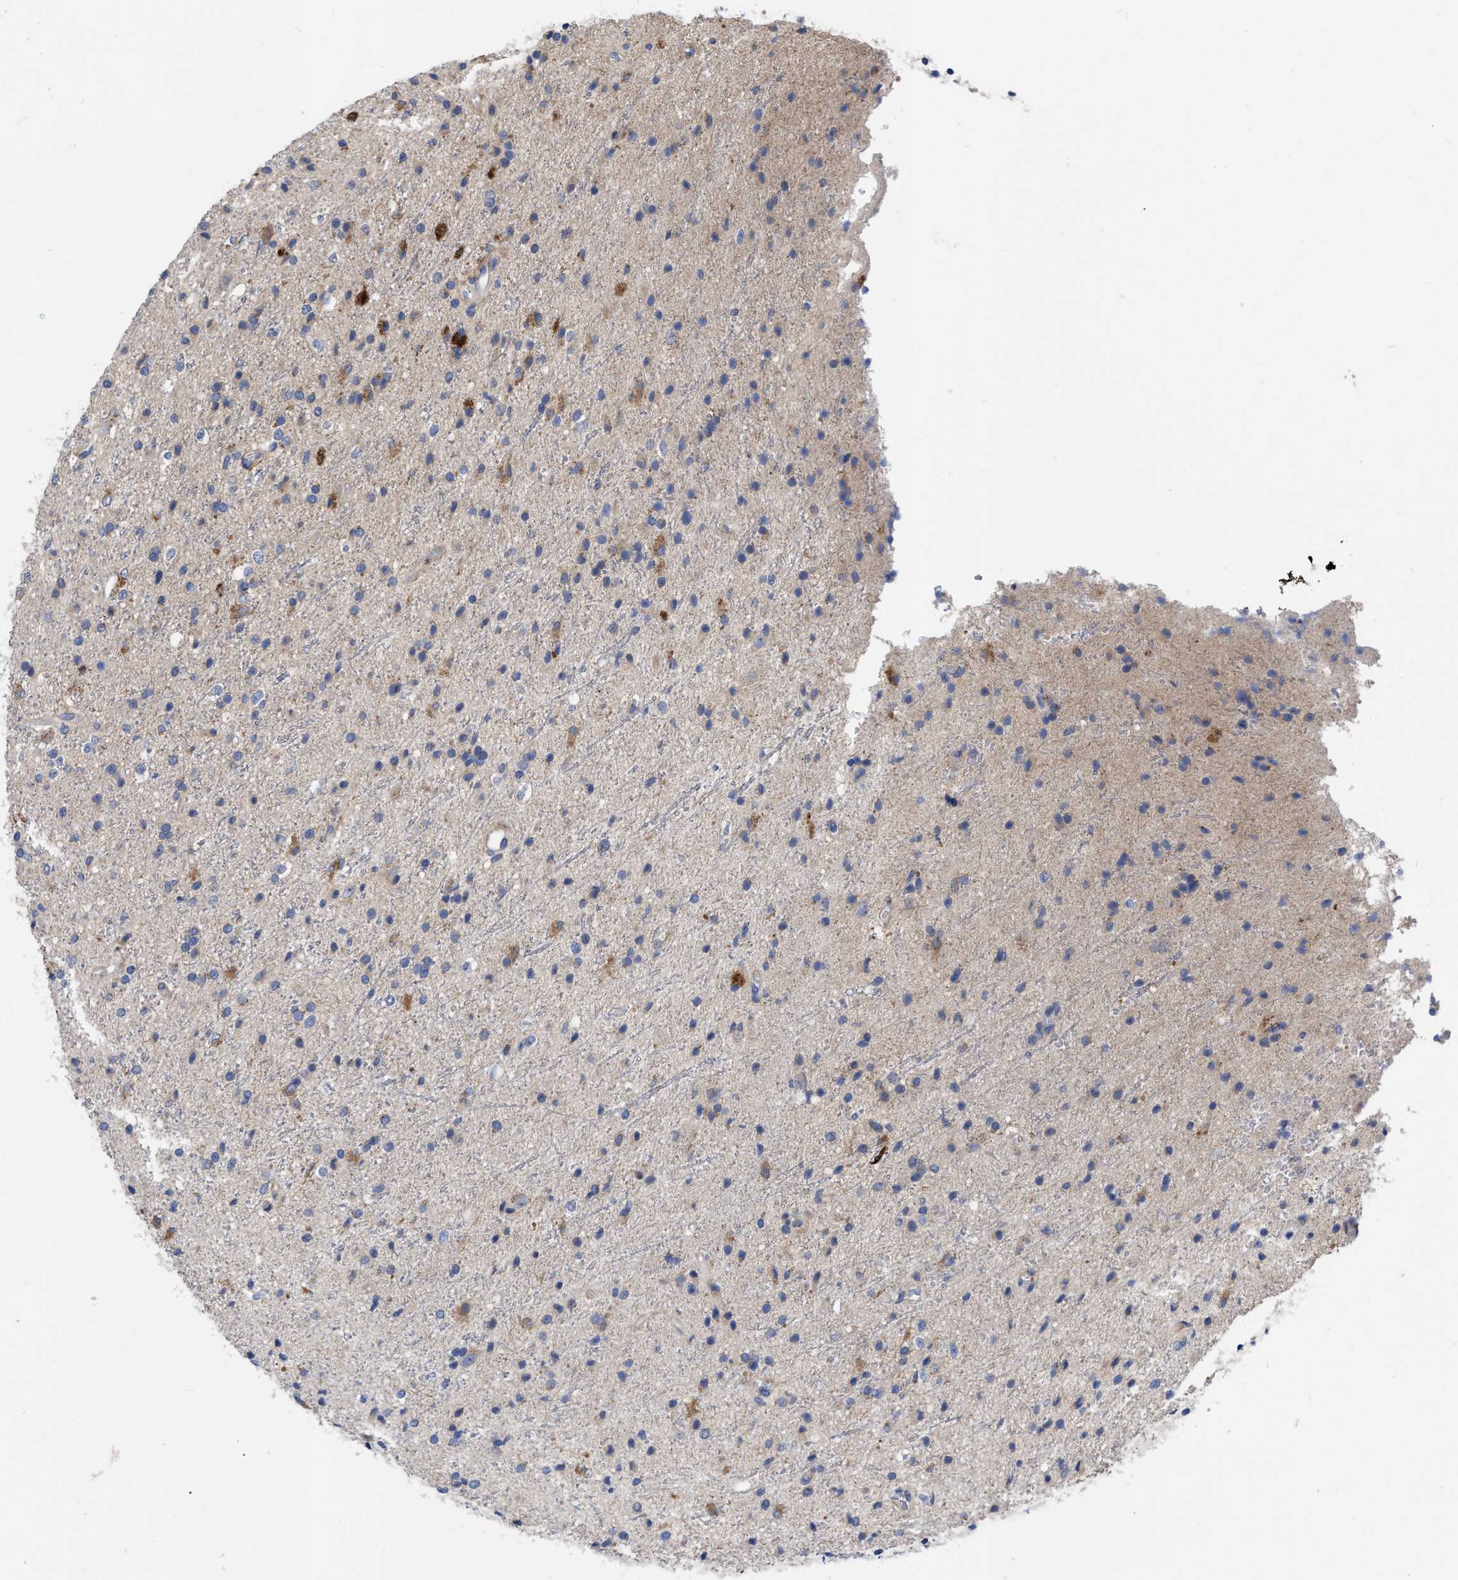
{"staining": {"intensity": "weak", "quantity": "<25%", "location": "cytoplasmic/membranous"}, "tissue": "glioma", "cell_type": "Tumor cells", "image_type": "cancer", "snomed": [{"axis": "morphology", "description": "Glioma, malignant, High grade"}, {"axis": "topography", "description": "Brain"}], "caption": "This image is of malignant high-grade glioma stained with IHC to label a protein in brown with the nuclei are counter-stained blue. There is no expression in tumor cells.", "gene": "MLST8", "patient": {"sex": "male", "age": 47}}